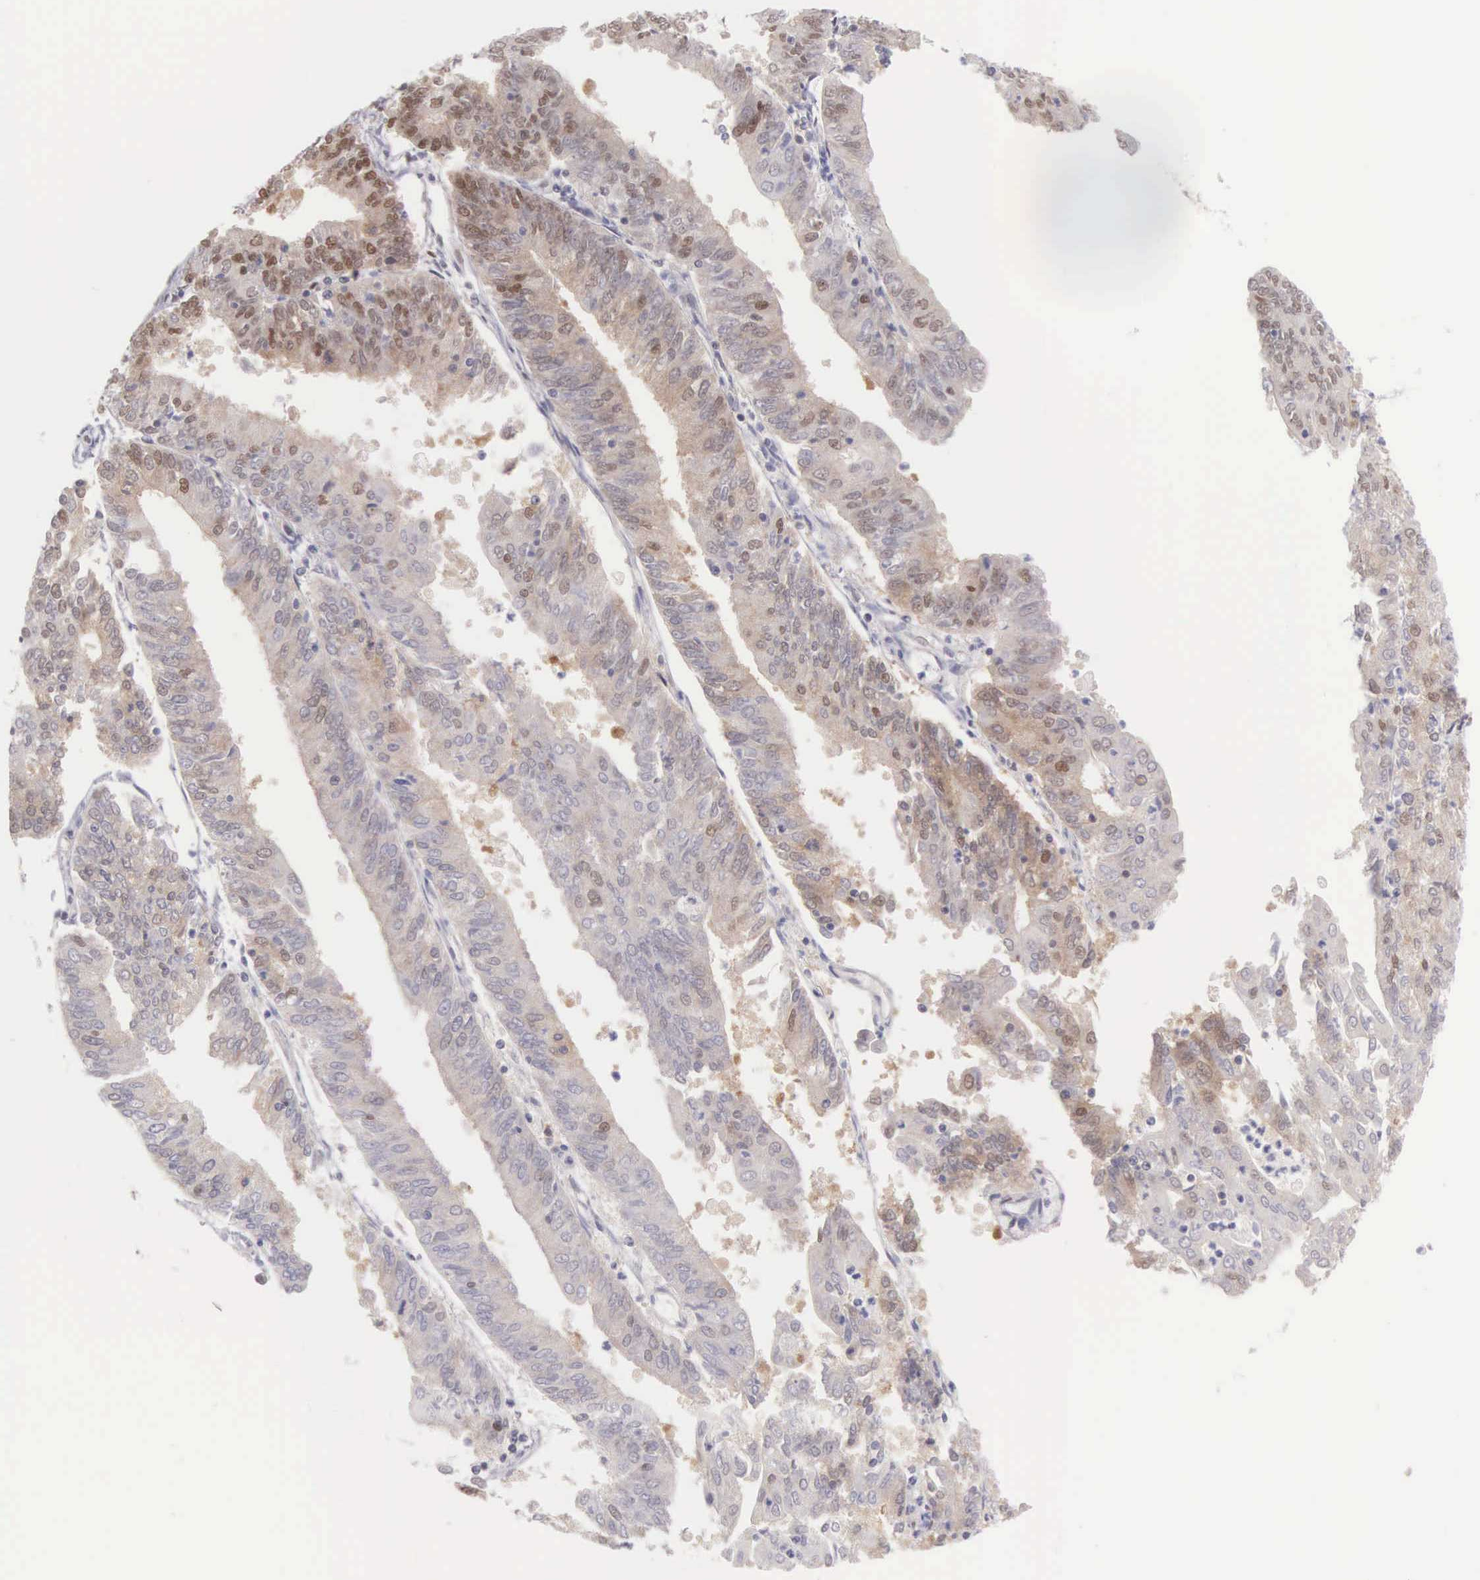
{"staining": {"intensity": "moderate", "quantity": "<25%", "location": "nuclear"}, "tissue": "endometrial cancer", "cell_type": "Tumor cells", "image_type": "cancer", "snomed": [{"axis": "morphology", "description": "Adenocarcinoma, NOS"}, {"axis": "topography", "description": "Endometrium"}], "caption": "High-magnification brightfield microscopy of endometrial cancer stained with DAB (brown) and counterstained with hematoxylin (blue). tumor cells exhibit moderate nuclear positivity is seen in approximately<25% of cells. Using DAB (3,3'-diaminobenzidine) (brown) and hematoxylin (blue) stains, captured at high magnification using brightfield microscopy.", "gene": "CCDC117", "patient": {"sex": "female", "age": 79}}